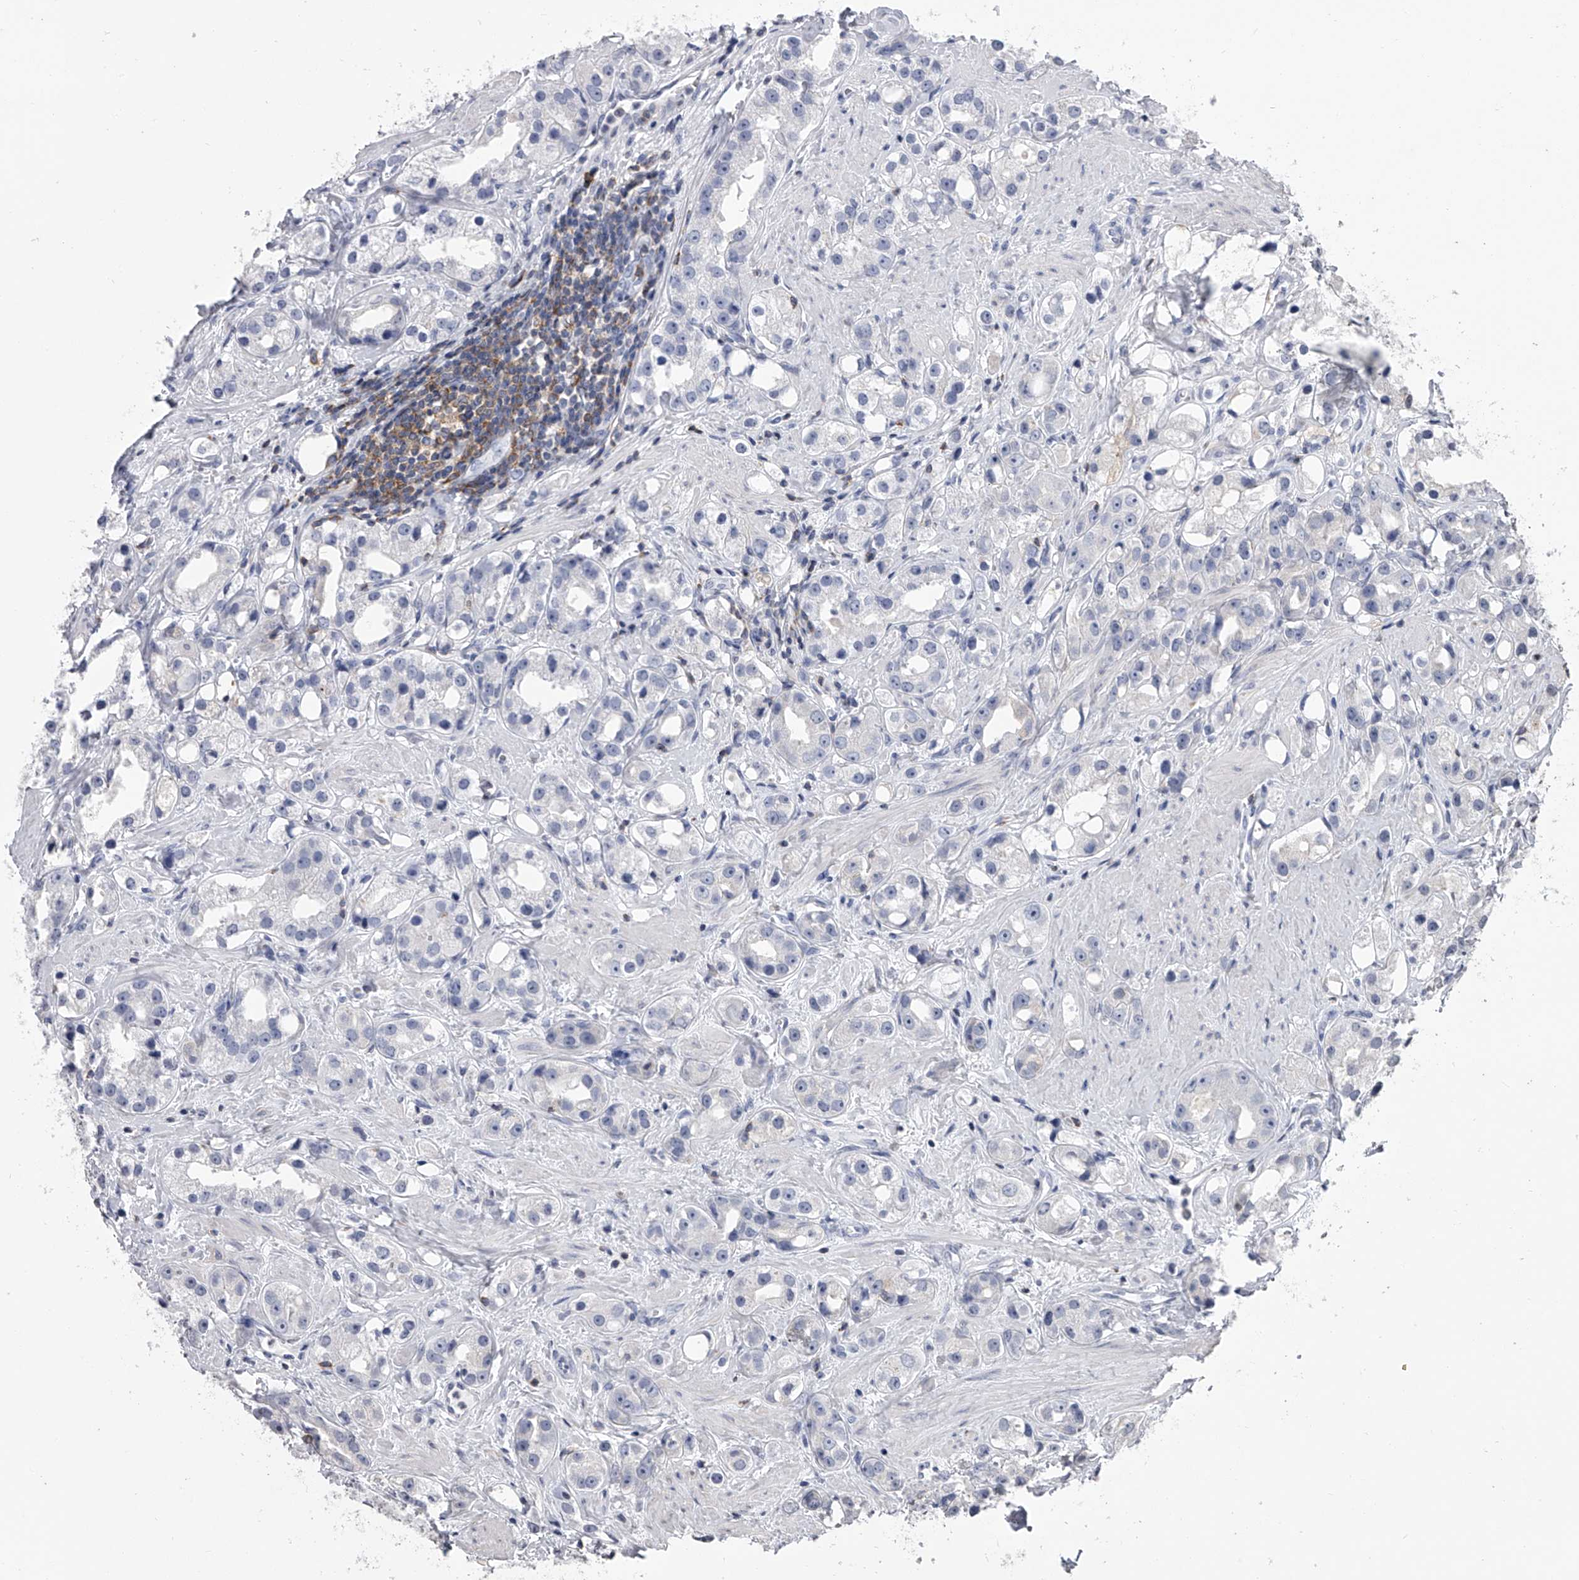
{"staining": {"intensity": "negative", "quantity": "none", "location": "none"}, "tissue": "prostate cancer", "cell_type": "Tumor cells", "image_type": "cancer", "snomed": [{"axis": "morphology", "description": "Adenocarcinoma, NOS"}, {"axis": "topography", "description": "Prostate"}], "caption": "Protein analysis of adenocarcinoma (prostate) shows no significant expression in tumor cells. (Stains: DAB (3,3'-diaminobenzidine) immunohistochemistry (IHC) with hematoxylin counter stain, Microscopy: brightfield microscopy at high magnification).", "gene": "TASP1", "patient": {"sex": "male", "age": 79}}